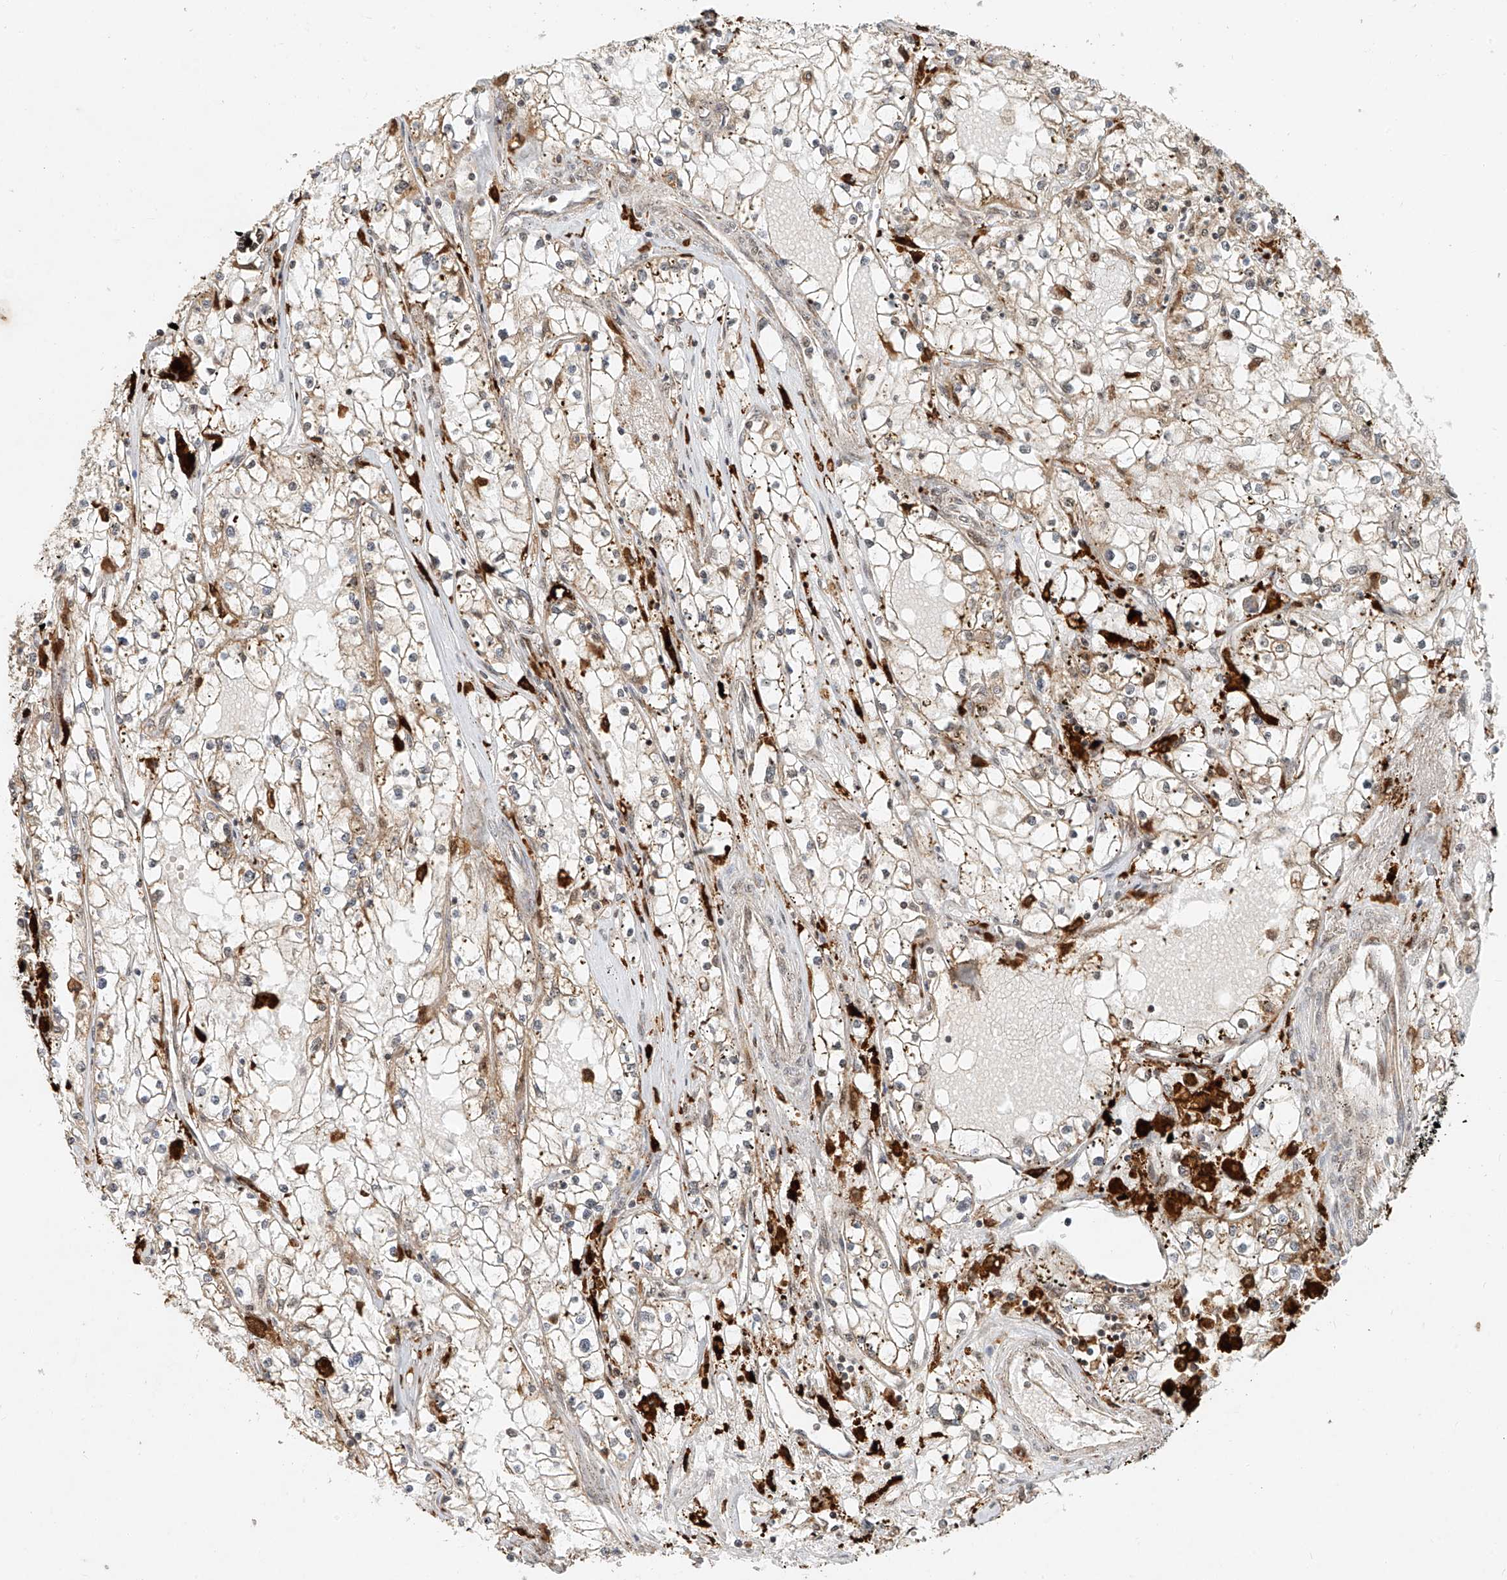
{"staining": {"intensity": "weak", "quantity": ">75%", "location": "cytoplasmic/membranous"}, "tissue": "renal cancer", "cell_type": "Tumor cells", "image_type": "cancer", "snomed": [{"axis": "morphology", "description": "Adenocarcinoma, NOS"}, {"axis": "topography", "description": "Kidney"}], "caption": "Protein staining by immunohistochemistry reveals weak cytoplasmic/membranous positivity in approximately >75% of tumor cells in renal adenocarcinoma.", "gene": "SYTL3", "patient": {"sex": "male", "age": 56}}